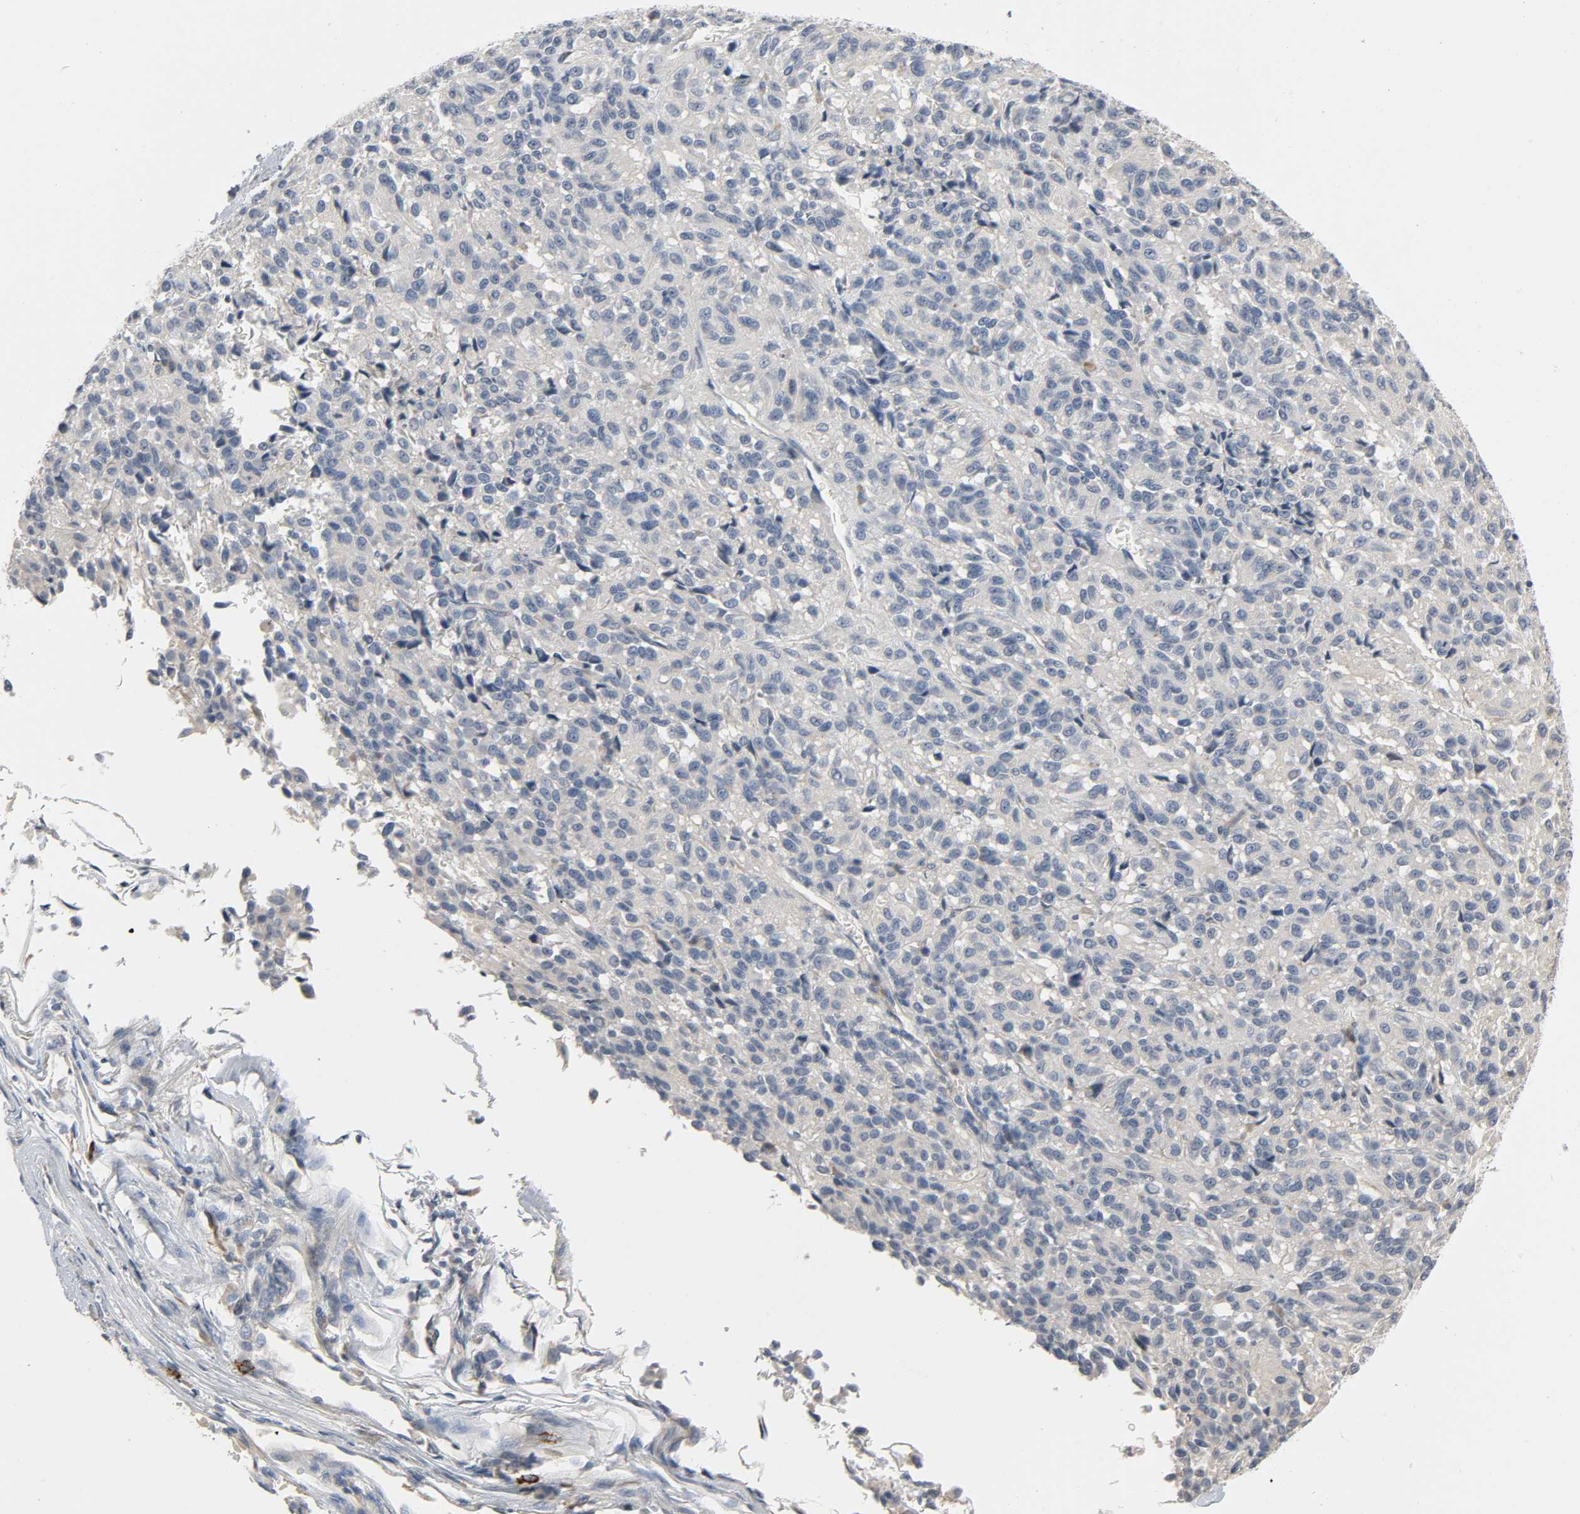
{"staining": {"intensity": "negative", "quantity": "none", "location": "none"}, "tissue": "melanoma", "cell_type": "Tumor cells", "image_type": "cancer", "snomed": [{"axis": "morphology", "description": "Malignant melanoma, Metastatic site"}, {"axis": "topography", "description": "Lung"}], "caption": "Immunohistochemistry of malignant melanoma (metastatic site) exhibits no expression in tumor cells.", "gene": "LIMCH1", "patient": {"sex": "male", "age": 64}}